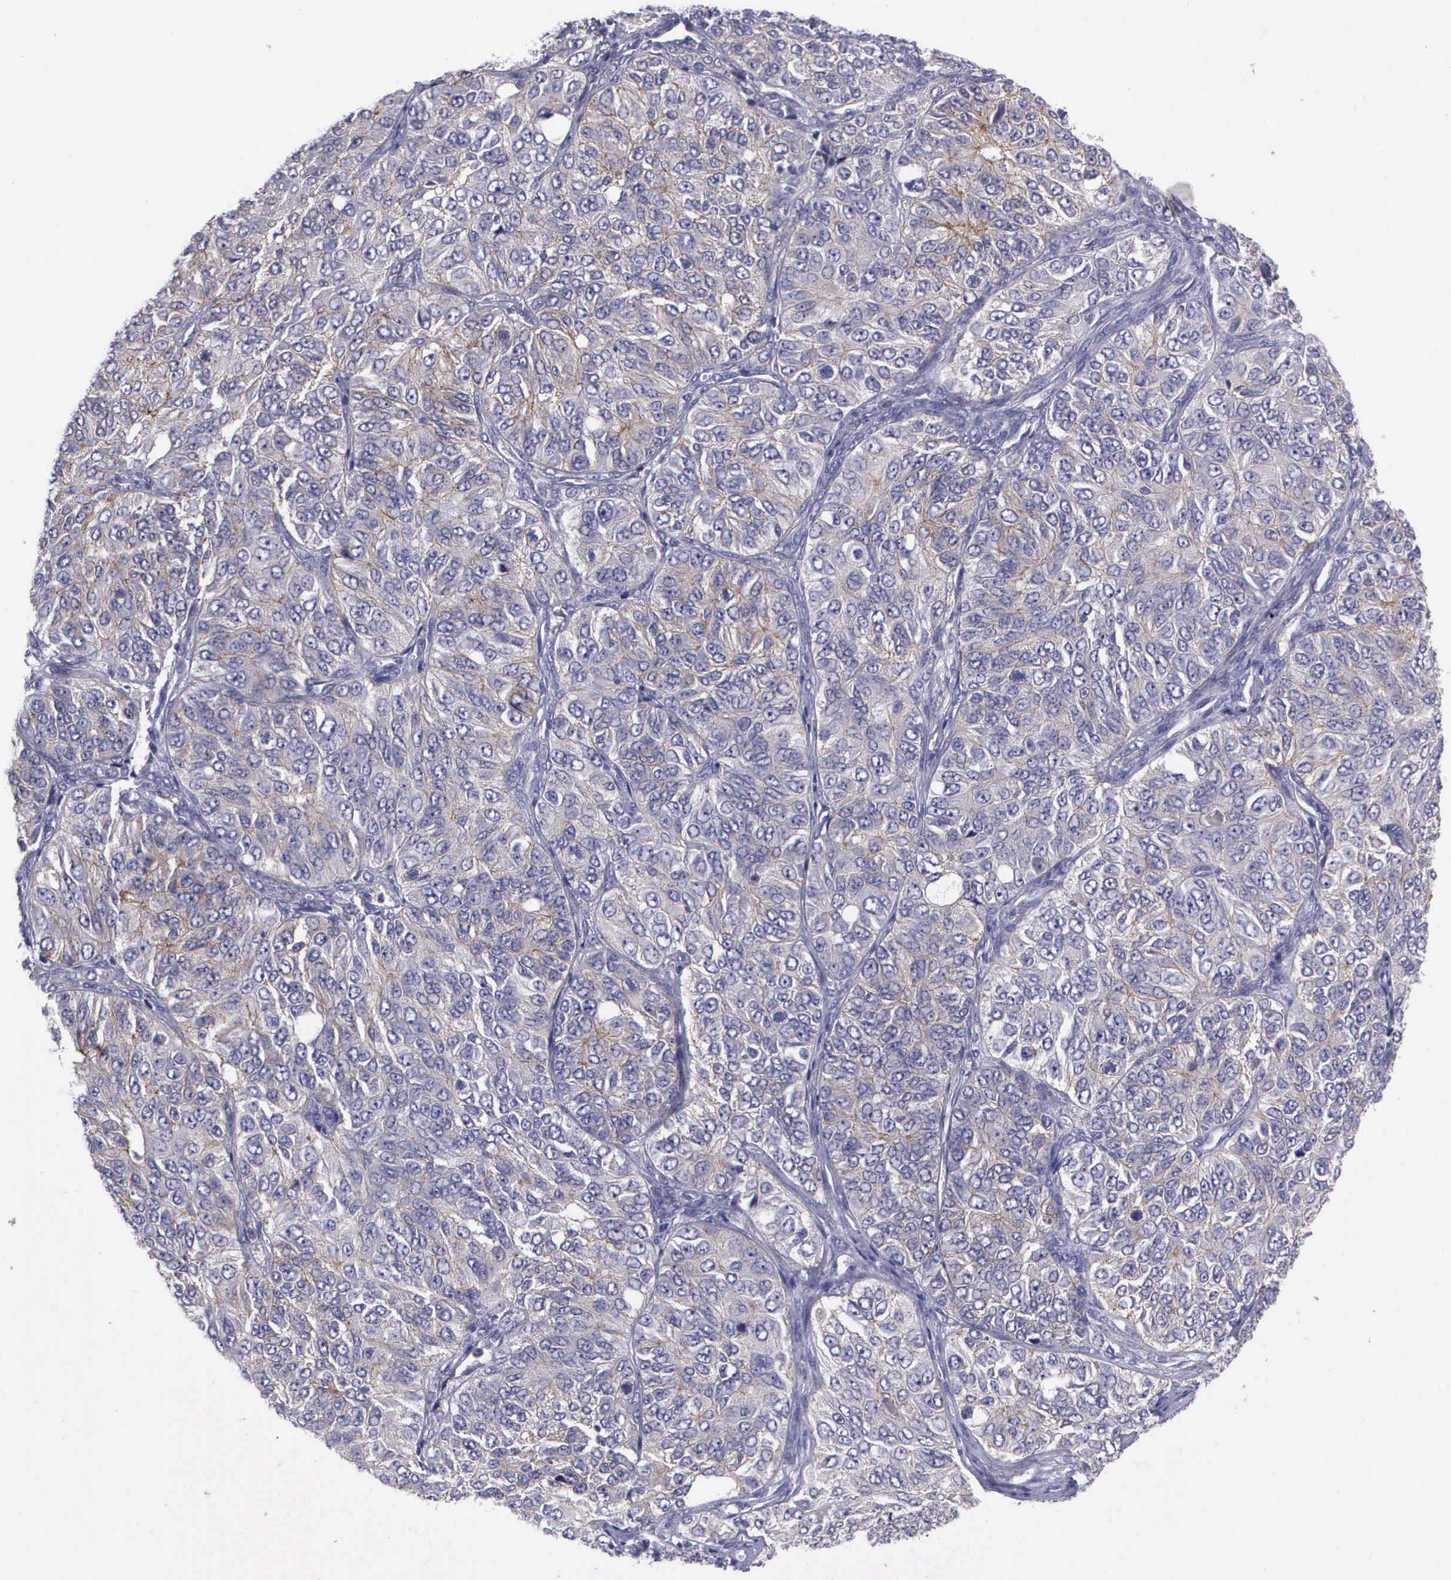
{"staining": {"intensity": "negative", "quantity": "none", "location": "none"}, "tissue": "ovarian cancer", "cell_type": "Tumor cells", "image_type": "cancer", "snomed": [{"axis": "morphology", "description": "Carcinoma, endometroid"}, {"axis": "topography", "description": "Ovary"}], "caption": "Image shows no protein expression in tumor cells of ovarian cancer (endometroid carcinoma) tissue. (Brightfield microscopy of DAB (3,3'-diaminobenzidine) IHC at high magnification).", "gene": "MICAL3", "patient": {"sex": "female", "age": 51}}